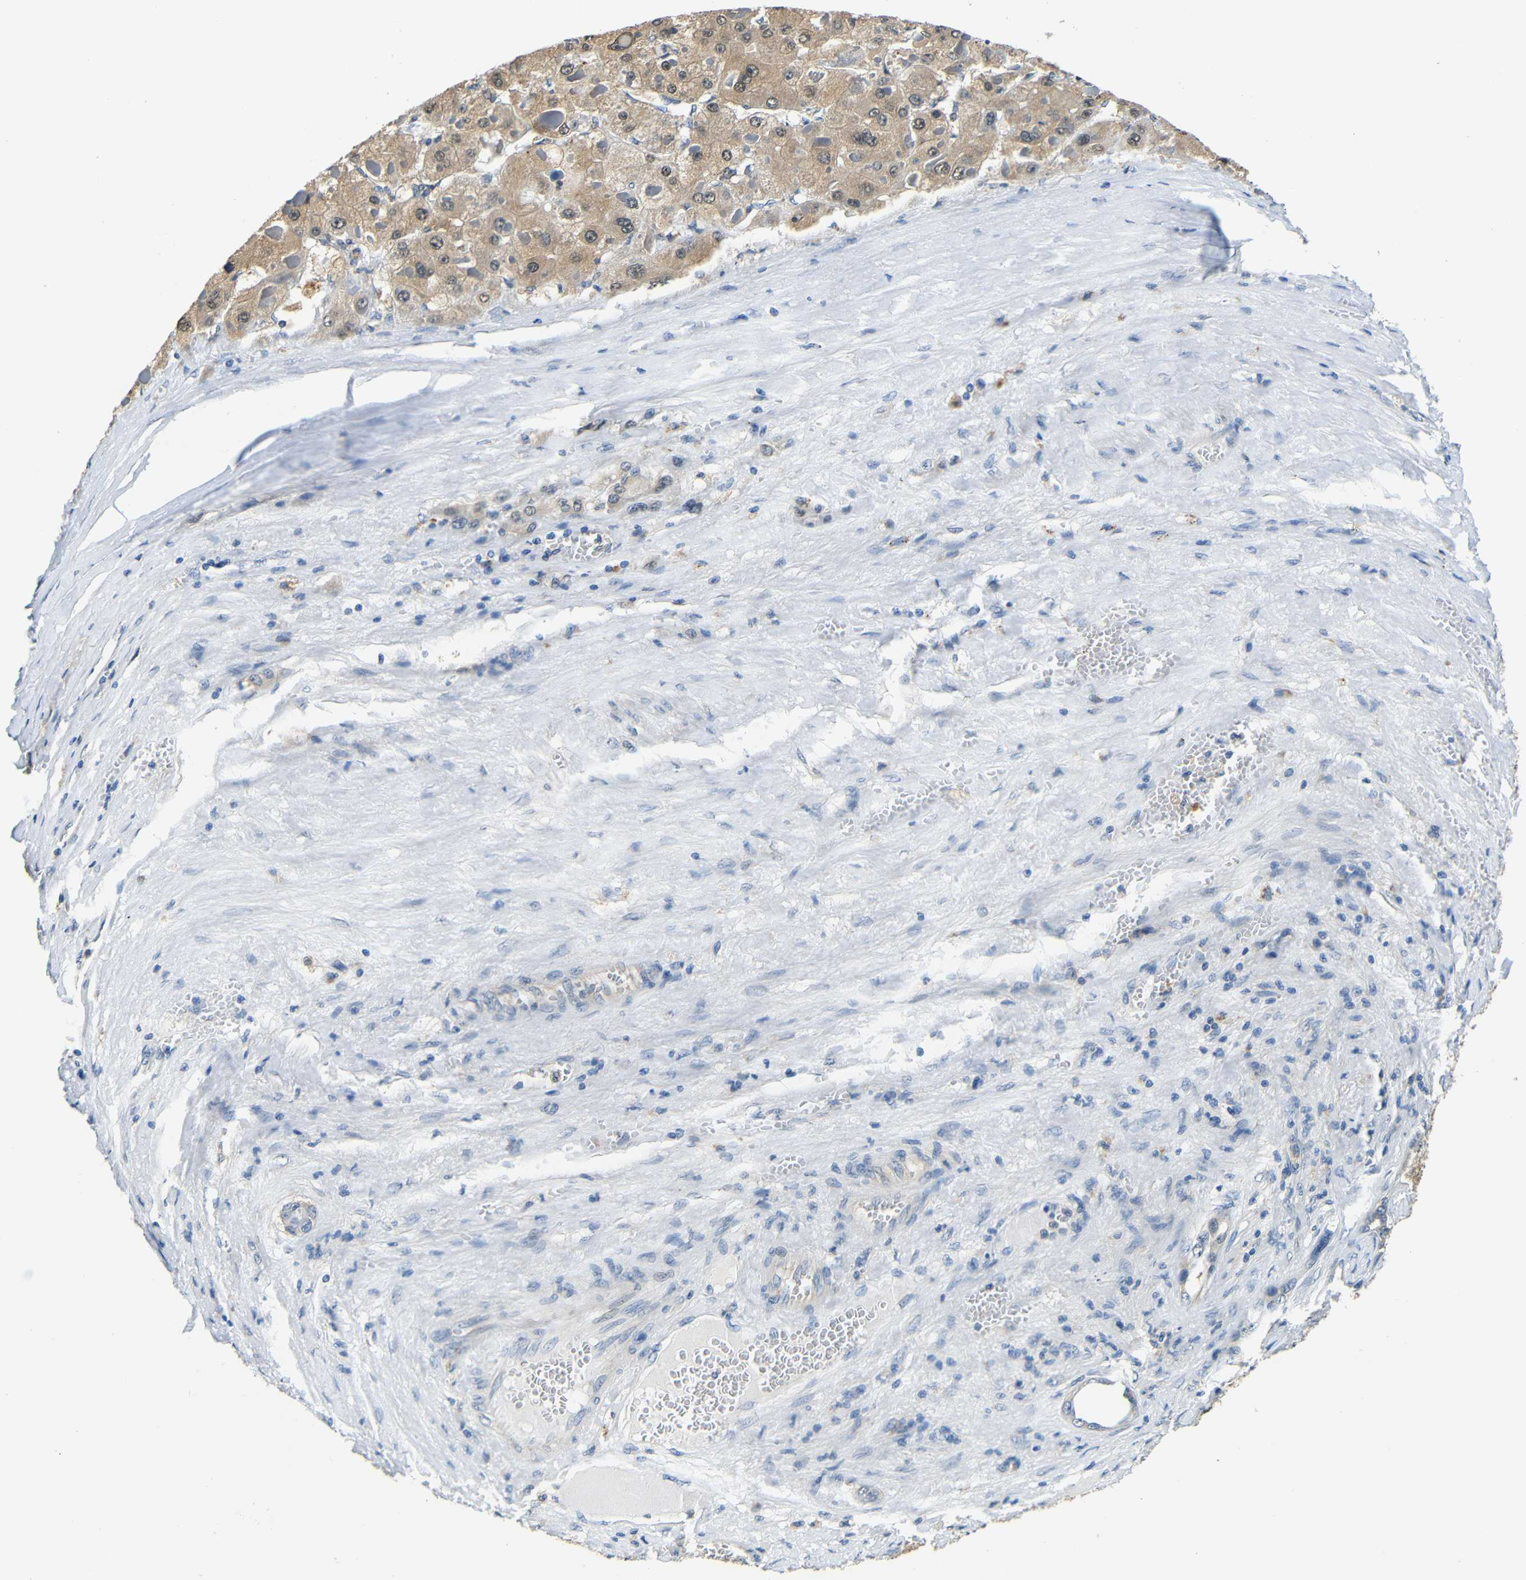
{"staining": {"intensity": "moderate", "quantity": ">75%", "location": "cytoplasmic/membranous,nuclear"}, "tissue": "liver cancer", "cell_type": "Tumor cells", "image_type": "cancer", "snomed": [{"axis": "morphology", "description": "Carcinoma, Hepatocellular, NOS"}, {"axis": "topography", "description": "Liver"}], "caption": "High-magnification brightfield microscopy of liver cancer (hepatocellular carcinoma) stained with DAB (3,3'-diaminobenzidine) (brown) and counterstained with hematoxylin (blue). tumor cells exhibit moderate cytoplasmic/membranous and nuclear positivity is identified in about>75% of cells.", "gene": "ADAP1", "patient": {"sex": "female", "age": 73}}